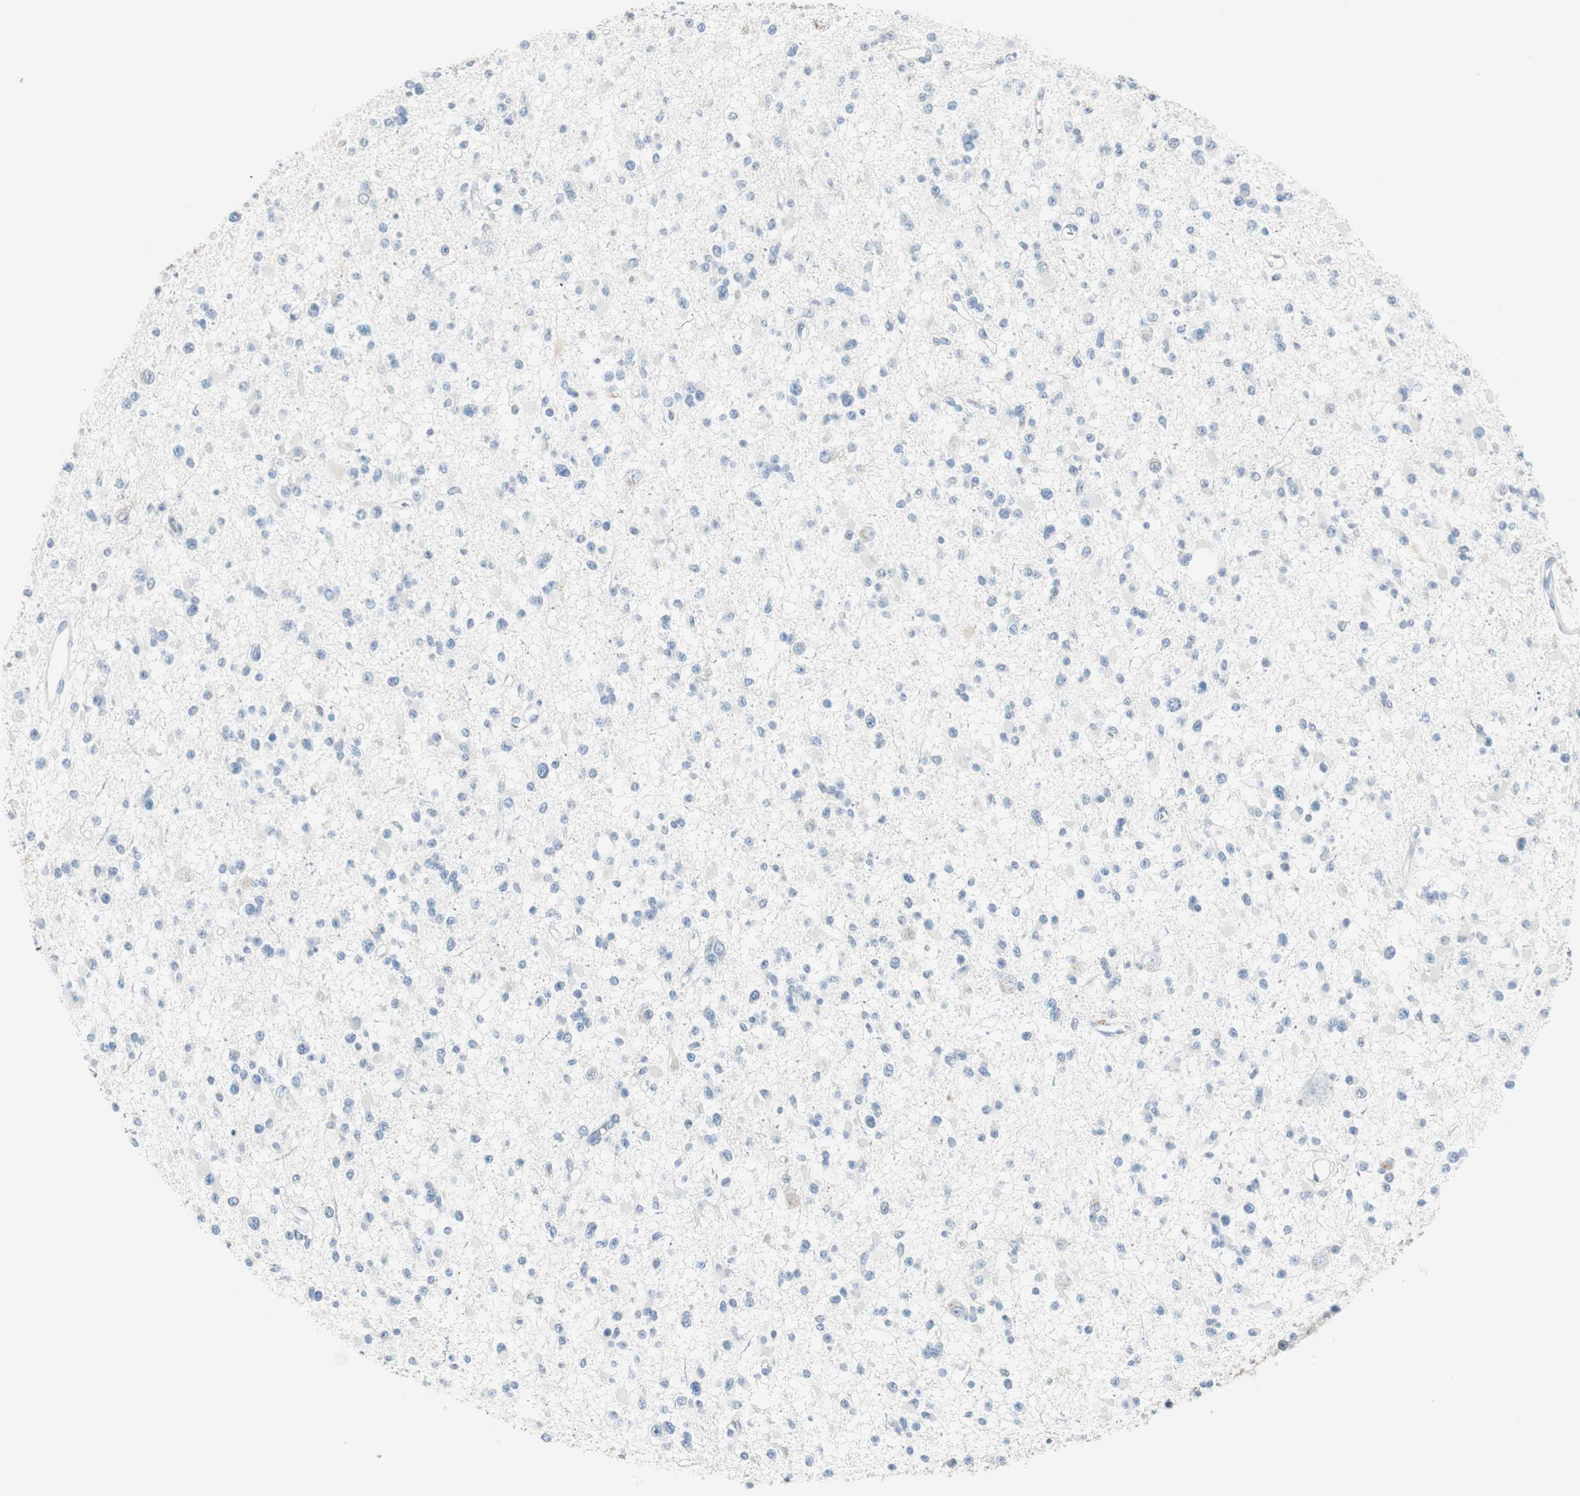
{"staining": {"intensity": "negative", "quantity": "none", "location": "none"}, "tissue": "glioma", "cell_type": "Tumor cells", "image_type": "cancer", "snomed": [{"axis": "morphology", "description": "Glioma, malignant, Low grade"}, {"axis": "topography", "description": "Brain"}], "caption": "This histopathology image is of malignant glioma (low-grade) stained with immunohistochemistry (IHC) to label a protein in brown with the nuclei are counter-stained blue. There is no expression in tumor cells.", "gene": "MSTO1", "patient": {"sex": "female", "age": 22}}